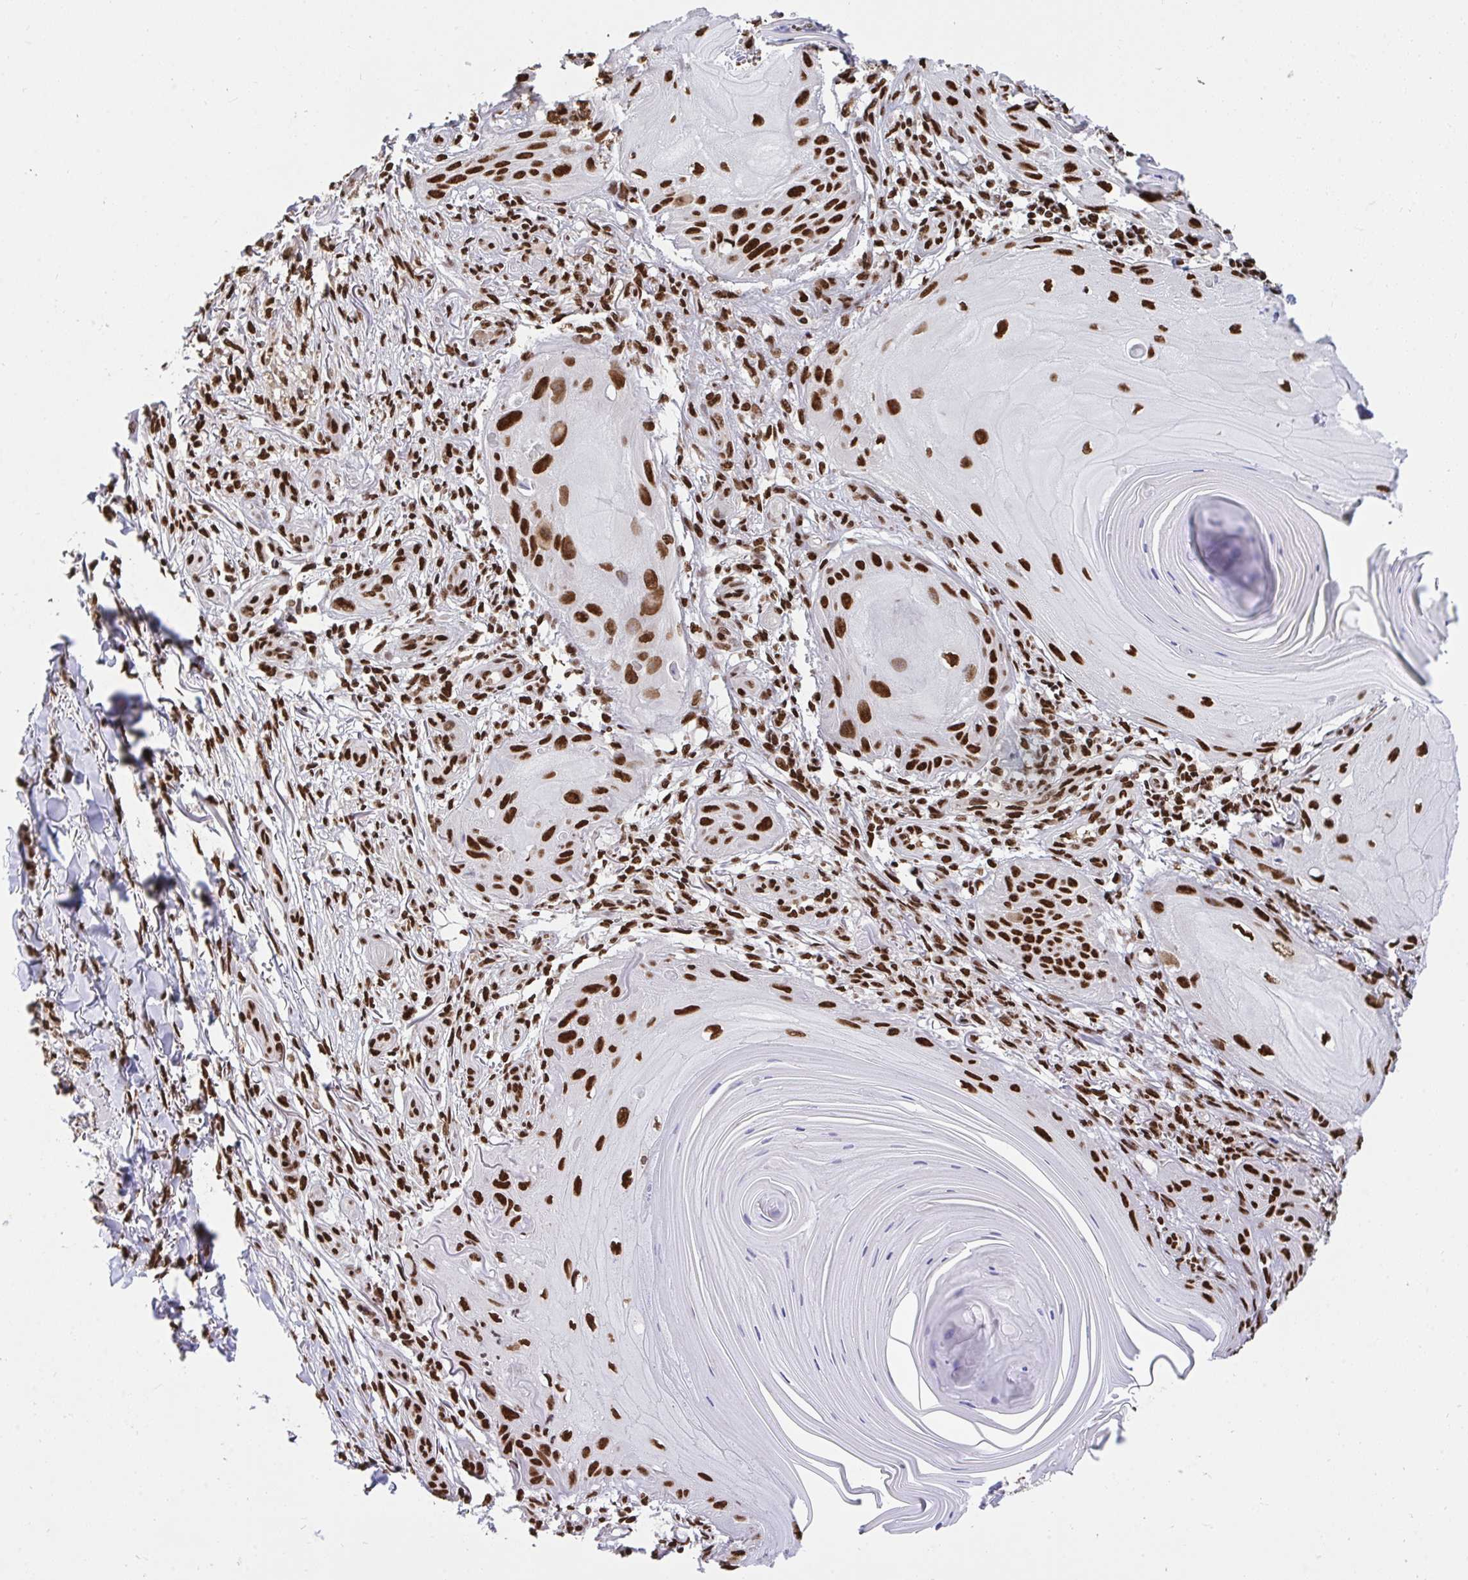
{"staining": {"intensity": "strong", "quantity": ">75%", "location": "nuclear"}, "tissue": "skin cancer", "cell_type": "Tumor cells", "image_type": "cancer", "snomed": [{"axis": "morphology", "description": "Squamous cell carcinoma, NOS"}, {"axis": "topography", "description": "Skin"}], "caption": "Protein staining by immunohistochemistry (IHC) shows strong nuclear staining in about >75% of tumor cells in skin cancer. (IHC, brightfield microscopy, high magnification).", "gene": "HNRNPL", "patient": {"sex": "female", "age": 77}}